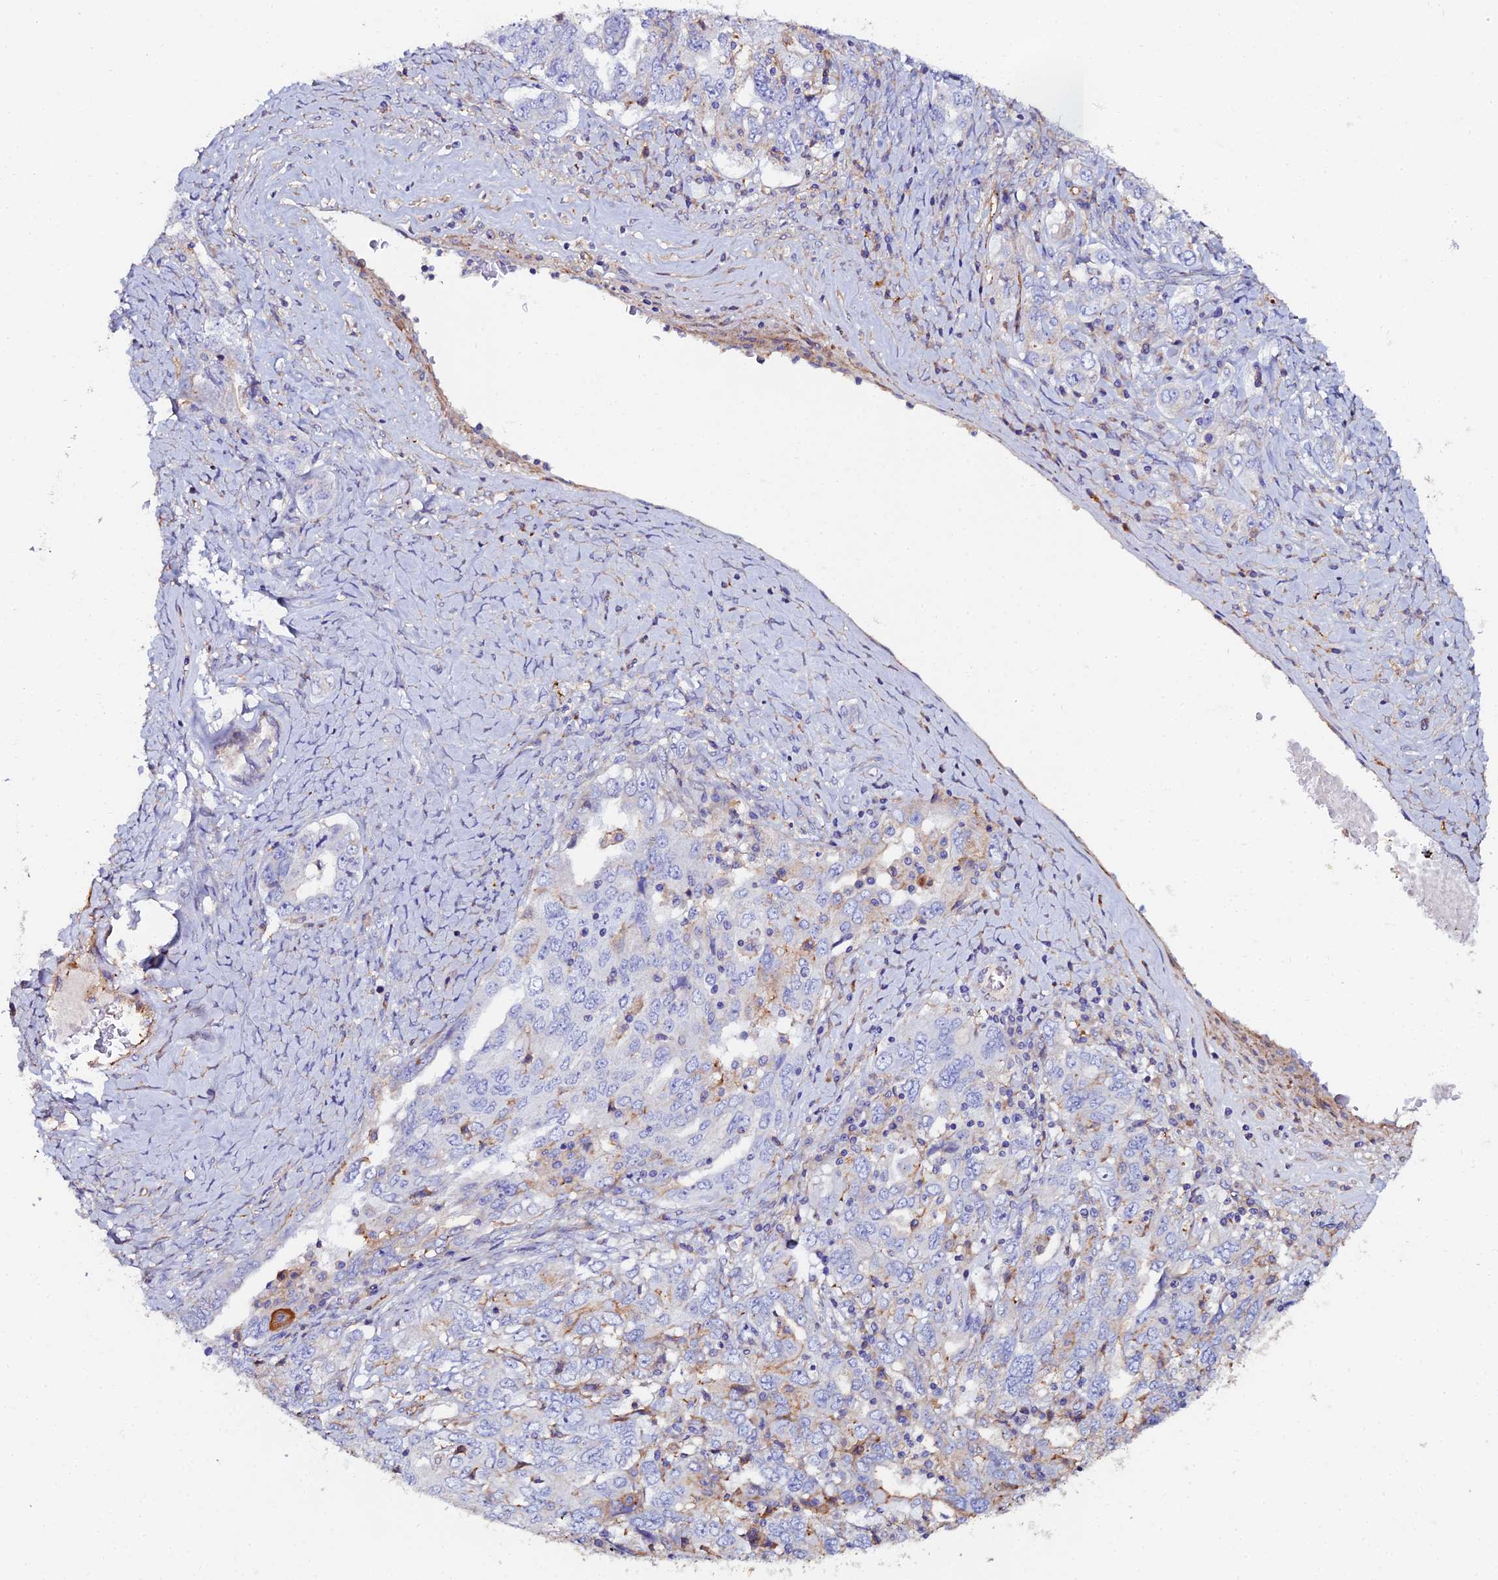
{"staining": {"intensity": "moderate", "quantity": "<25%", "location": "cytoplasmic/membranous"}, "tissue": "ovarian cancer", "cell_type": "Tumor cells", "image_type": "cancer", "snomed": [{"axis": "morphology", "description": "Carcinoma, endometroid"}, {"axis": "topography", "description": "Ovary"}], "caption": "Tumor cells display low levels of moderate cytoplasmic/membranous staining in about <25% of cells in human ovarian endometroid carcinoma.", "gene": "C6", "patient": {"sex": "female", "age": 62}}